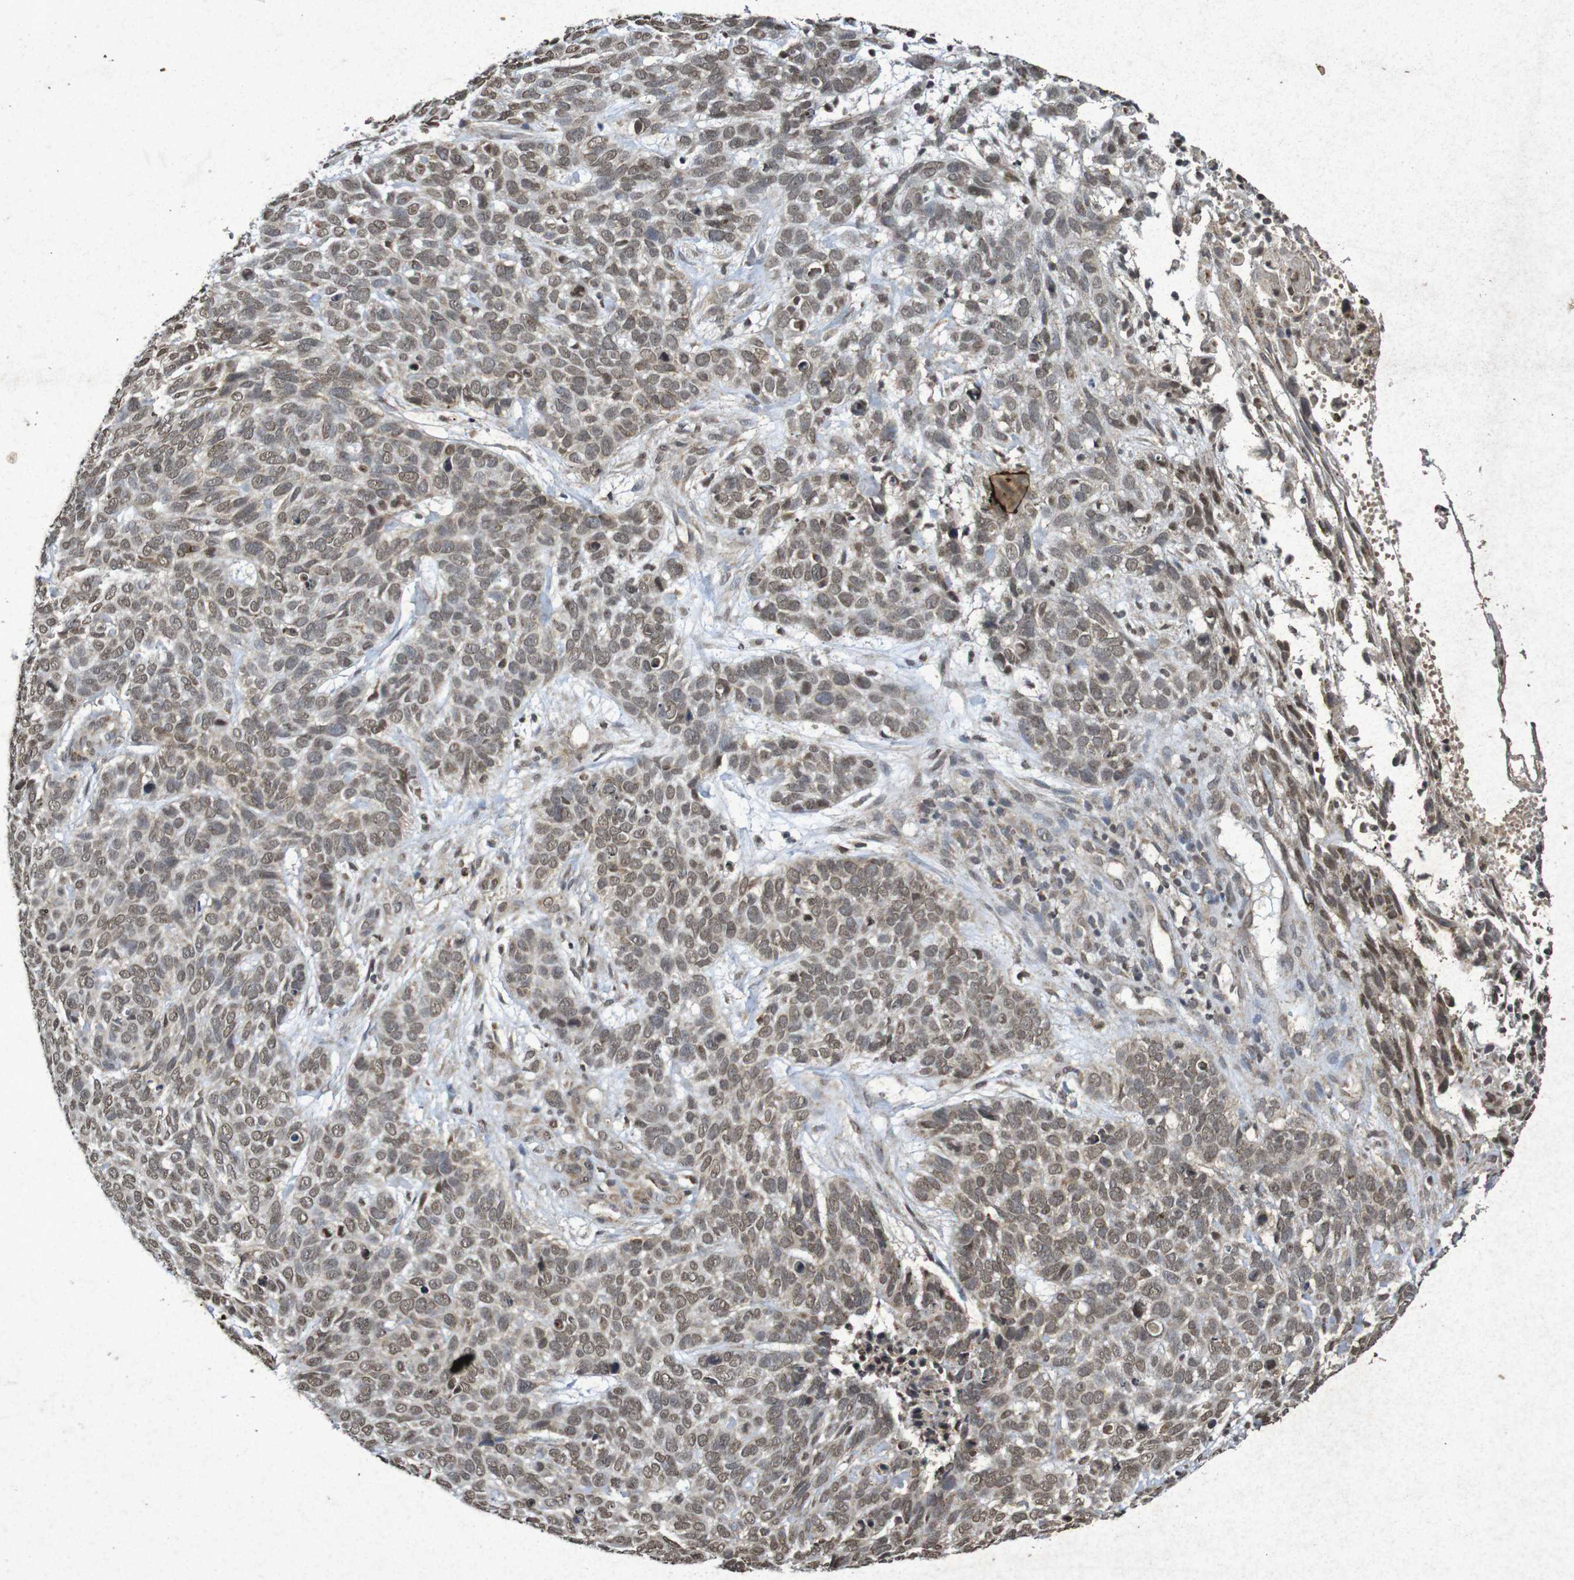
{"staining": {"intensity": "moderate", "quantity": ">75%", "location": "cytoplasmic/membranous,nuclear"}, "tissue": "skin cancer", "cell_type": "Tumor cells", "image_type": "cancer", "snomed": [{"axis": "morphology", "description": "Basal cell carcinoma"}, {"axis": "topography", "description": "Skin"}], "caption": "Immunohistochemistry (IHC) of human skin basal cell carcinoma demonstrates medium levels of moderate cytoplasmic/membranous and nuclear positivity in approximately >75% of tumor cells.", "gene": "GUCY1A2", "patient": {"sex": "male", "age": 87}}